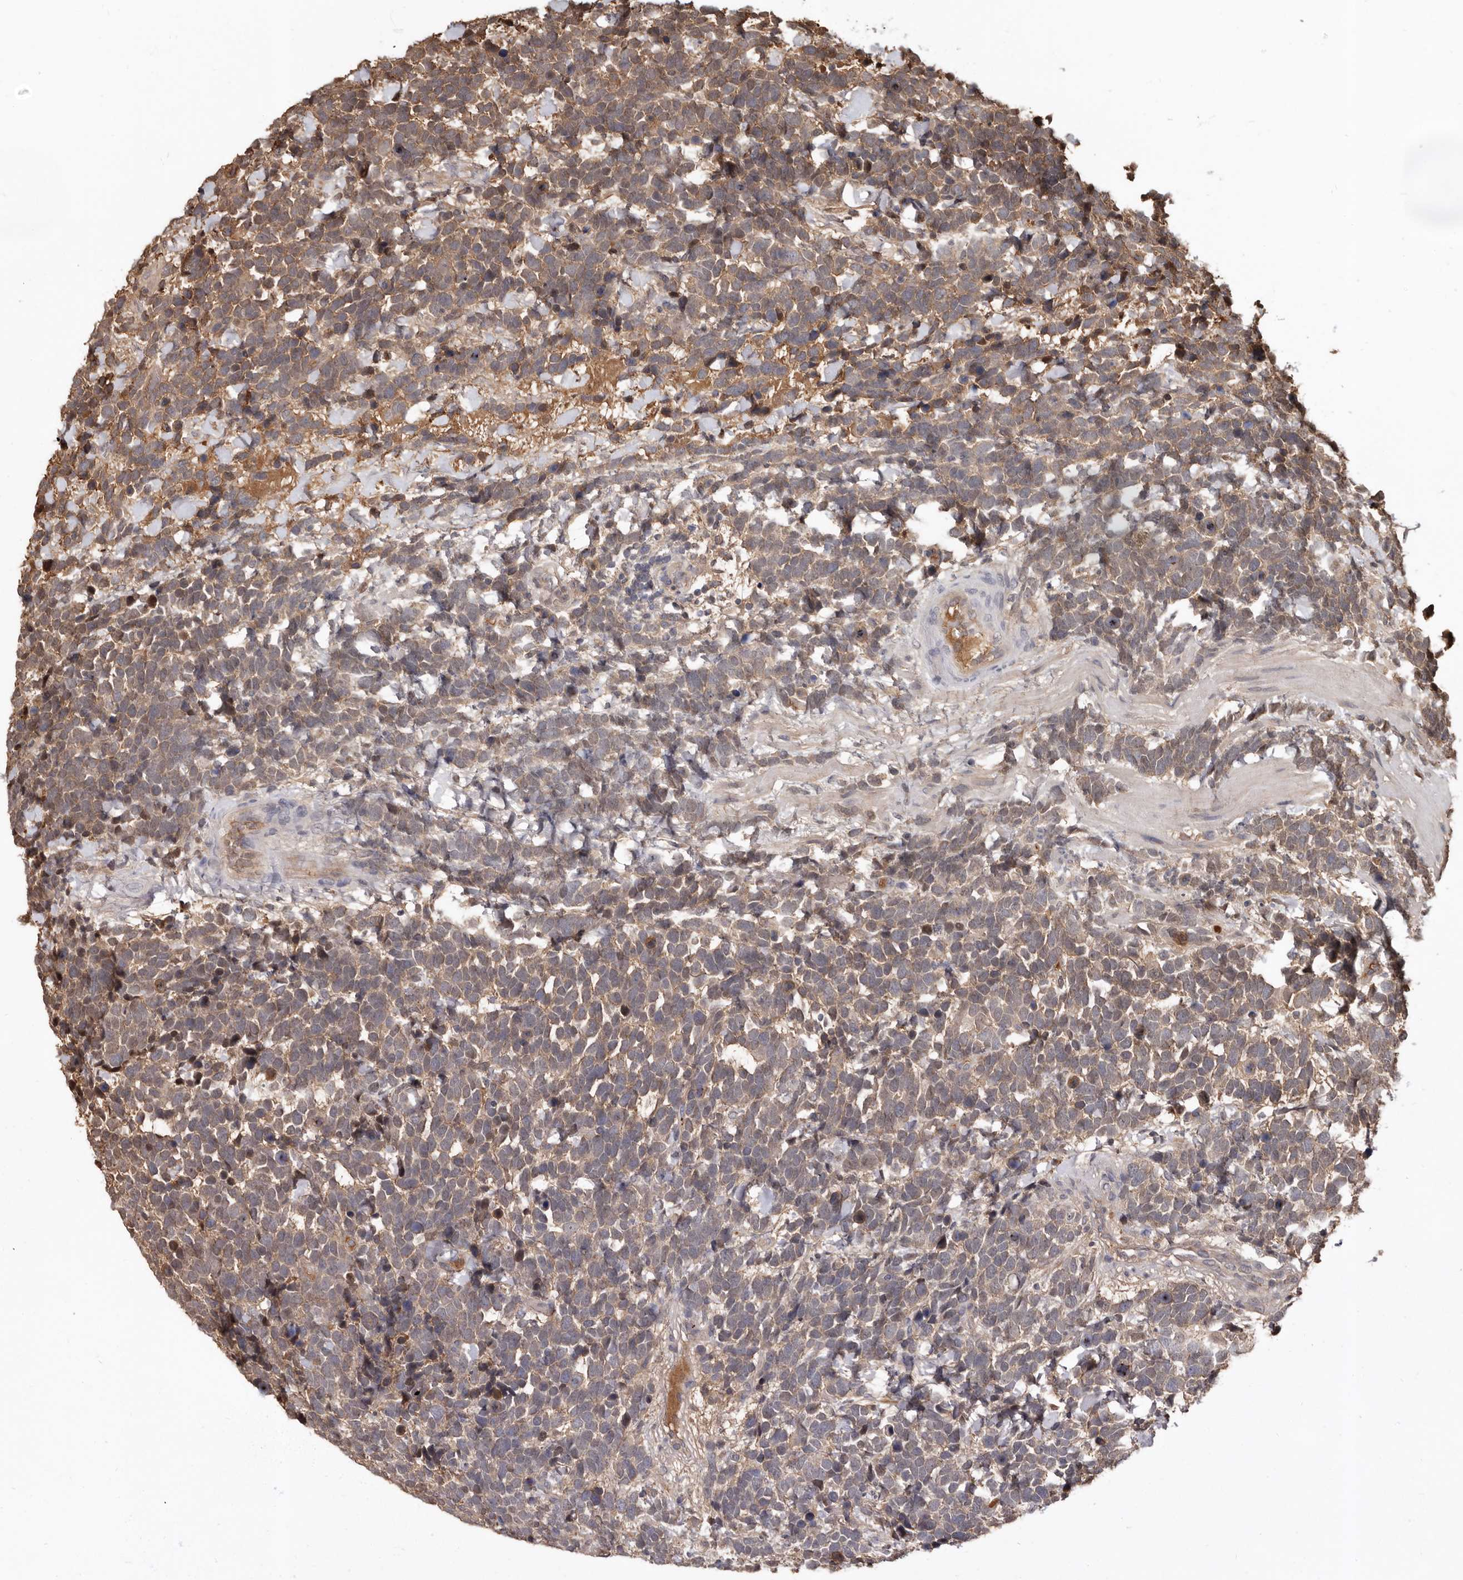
{"staining": {"intensity": "moderate", "quantity": ">75%", "location": "cytoplasmic/membranous"}, "tissue": "urothelial cancer", "cell_type": "Tumor cells", "image_type": "cancer", "snomed": [{"axis": "morphology", "description": "Urothelial carcinoma, High grade"}, {"axis": "topography", "description": "Urinary bladder"}], "caption": "Moderate cytoplasmic/membranous positivity is seen in approximately >75% of tumor cells in urothelial cancer.", "gene": "LRGUK", "patient": {"sex": "female", "age": 82}}